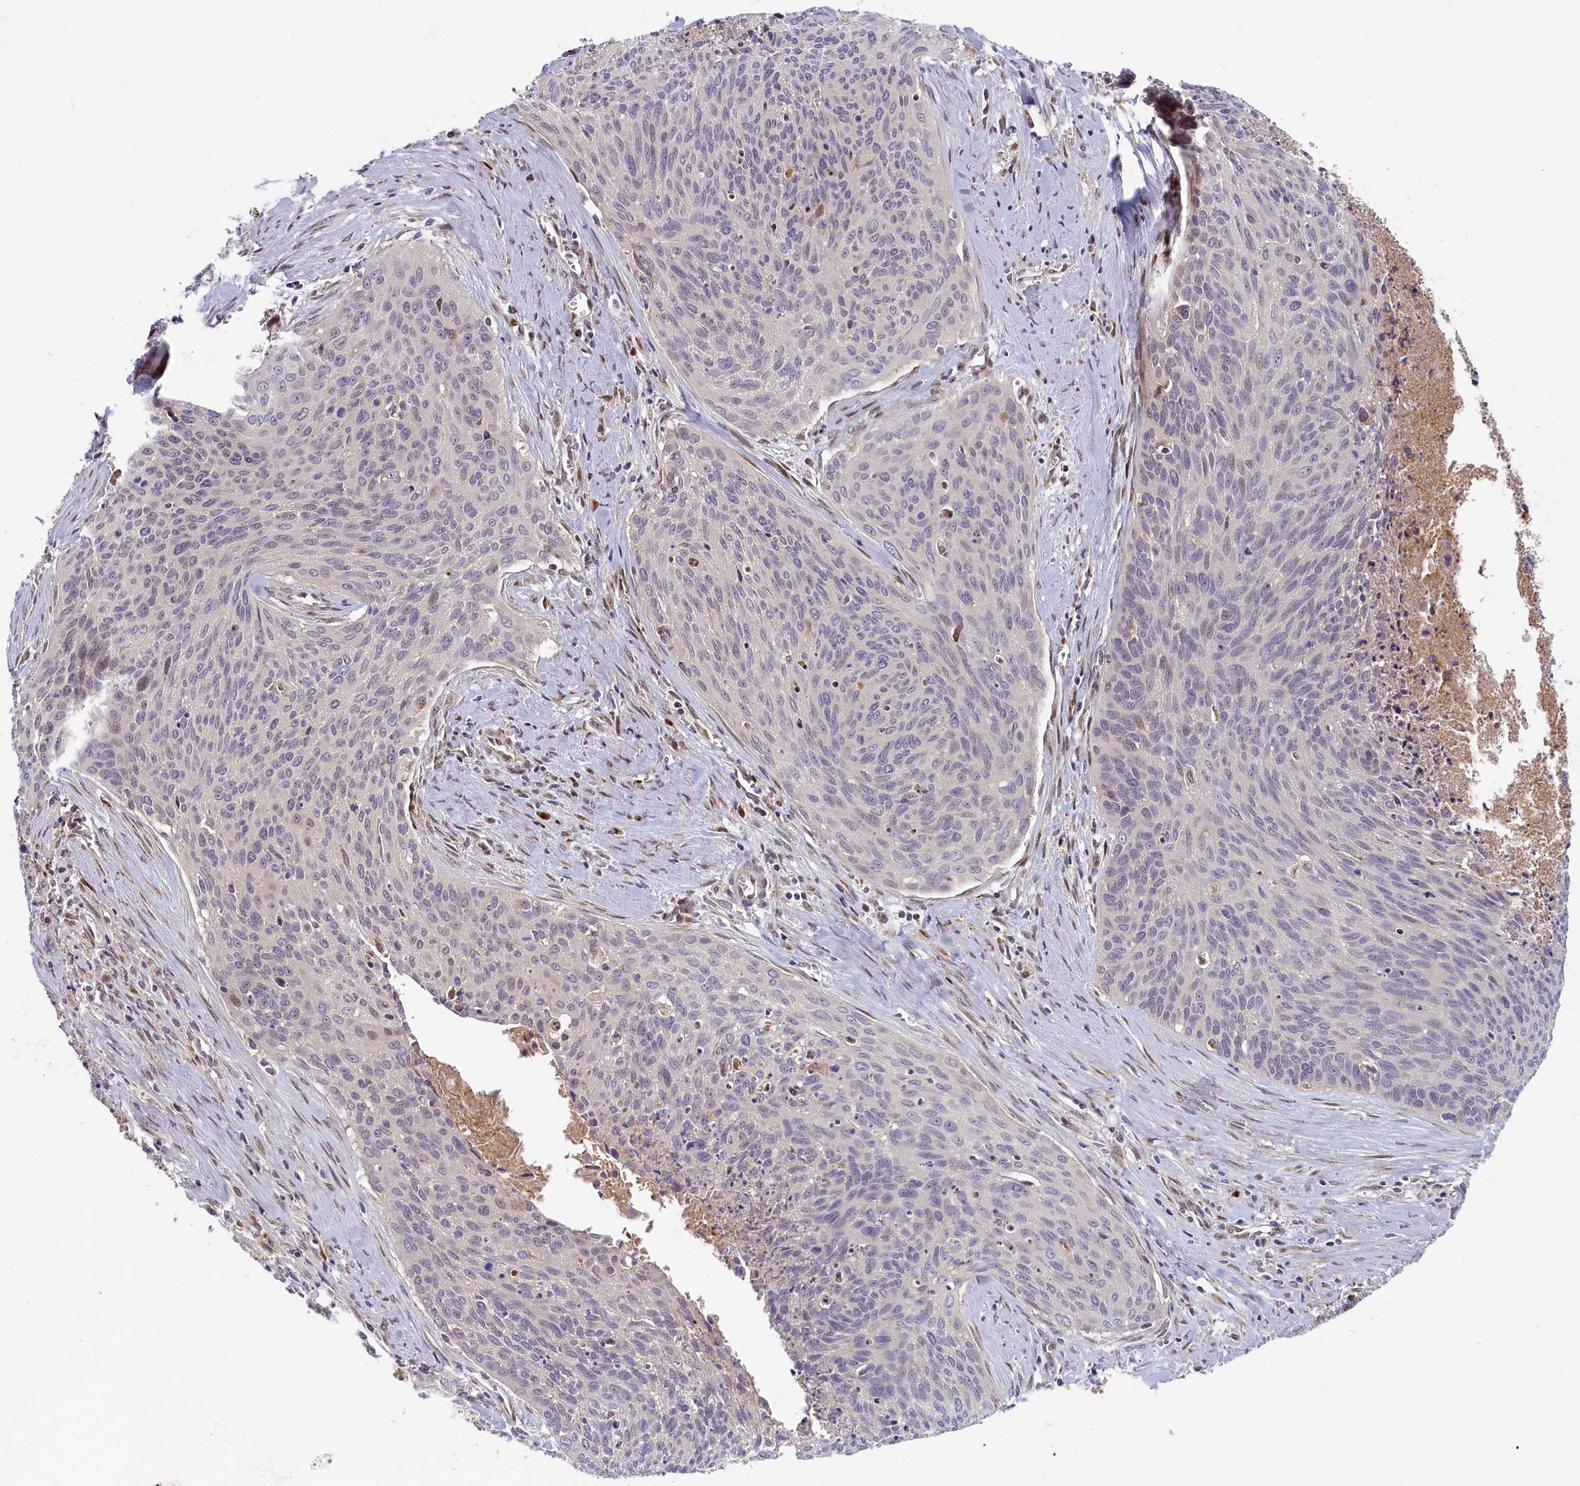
{"staining": {"intensity": "negative", "quantity": "none", "location": "none"}, "tissue": "cervical cancer", "cell_type": "Tumor cells", "image_type": "cancer", "snomed": [{"axis": "morphology", "description": "Squamous cell carcinoma, NOS"}, {"axis": "topography", "description": "Cervix"}], "caption": "An image of cervical cancer (squamous cell carcinoma) stained for a protein displays no brown staining in tumor cells.", "gene": "CHST12", "patient": {"sex": "female", "age": 55}}